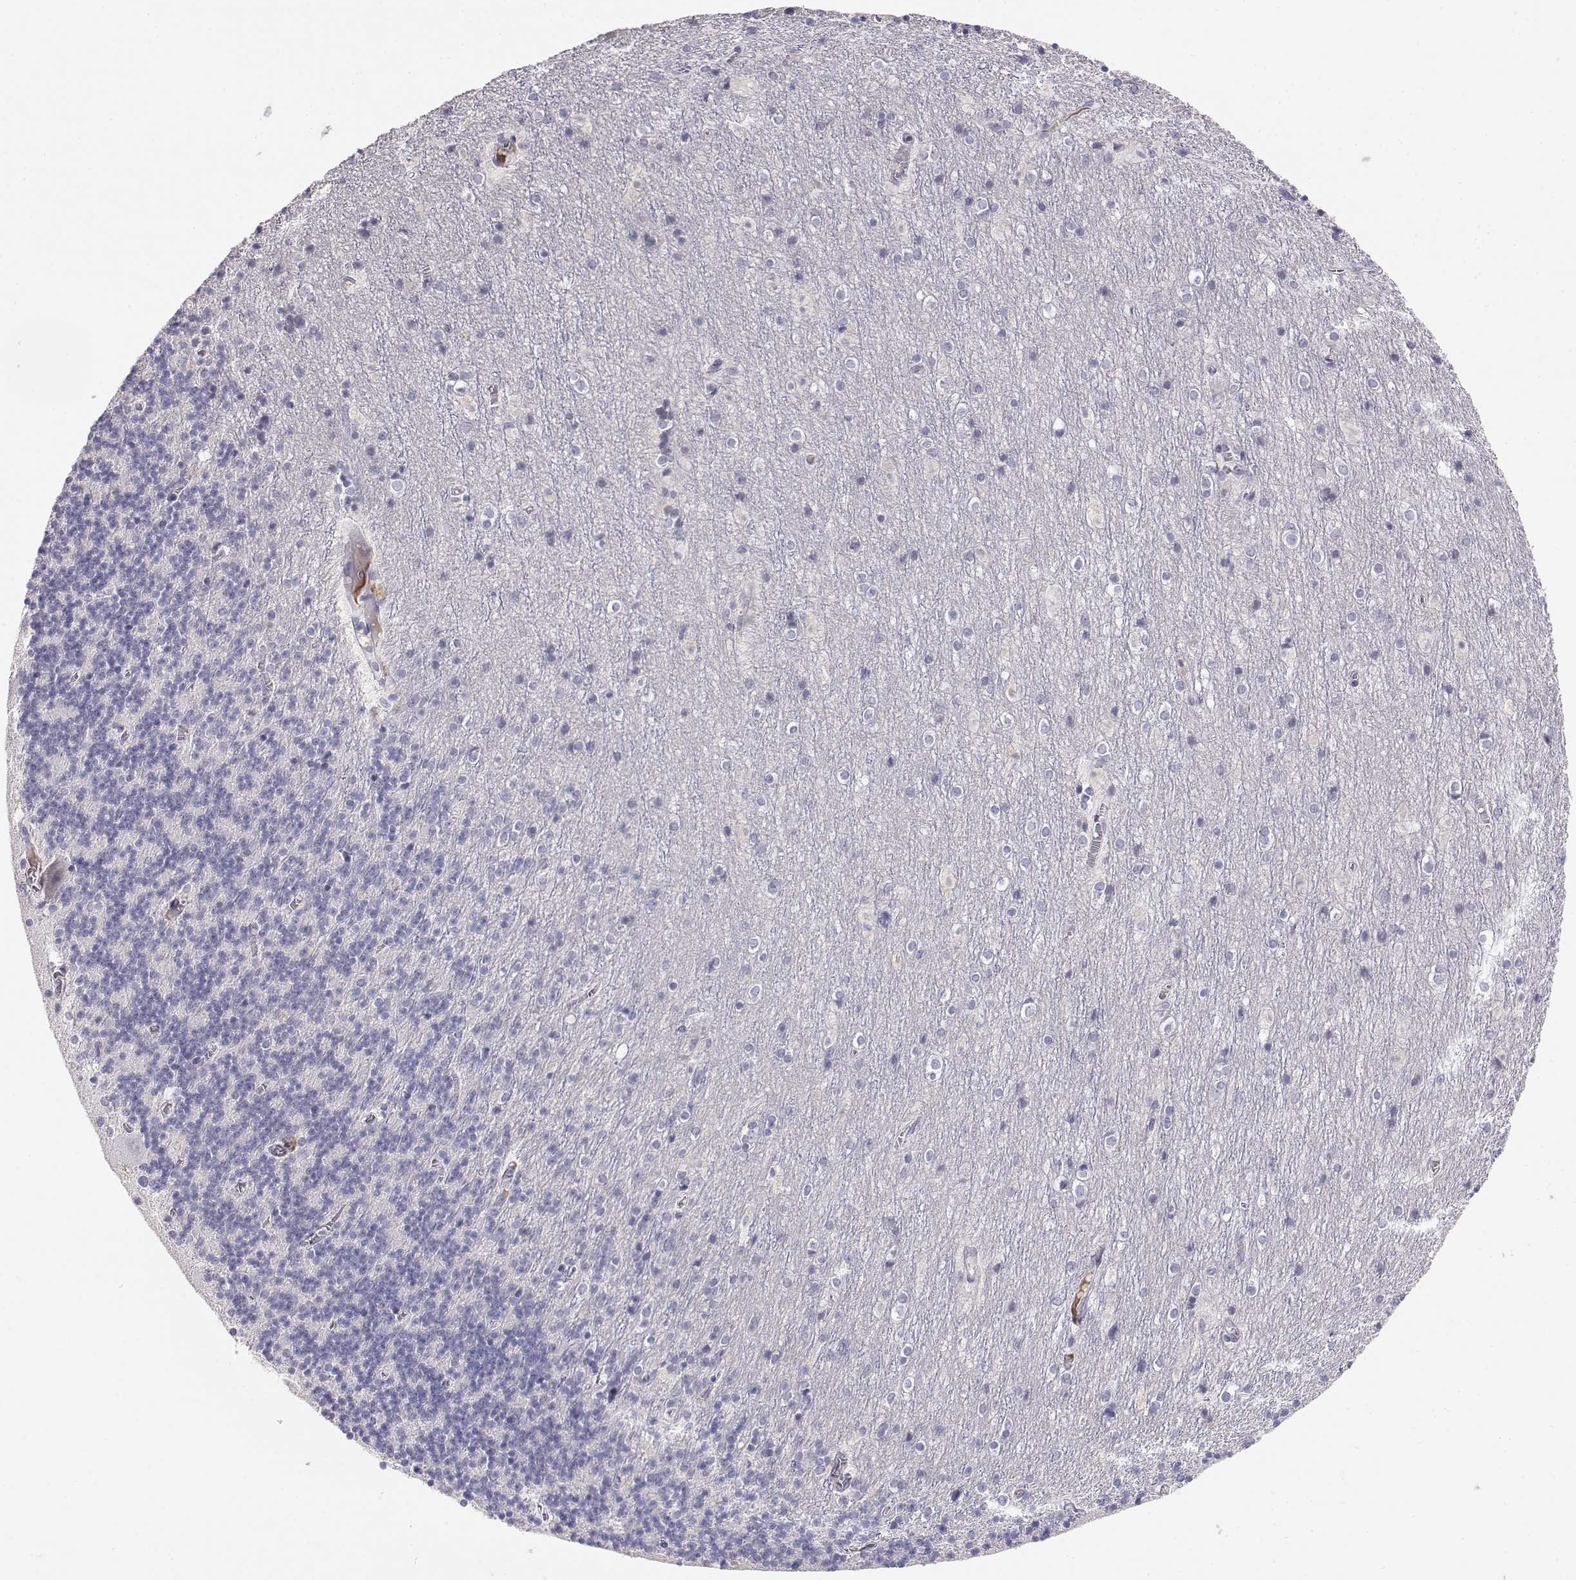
{"staining": {"intensity": "negative", "quantity": "none", "location": "none"}, "tissue": "cerebellum", "cell_type": "Cells in granular layer", "image_type": "normal", "snomed": [{"axis": "morphology", "description": "Normal tissue, NOS"}, {"axis": "topography", "description": "Cerebellum"}], "caption": "This is an immunohistochemistry (IHC) image of unremarkable cerebellum. There is no positivity in cells in granular layer.", "gene": "CDHR1", "patient": {"sex": "male", "age": 70}}